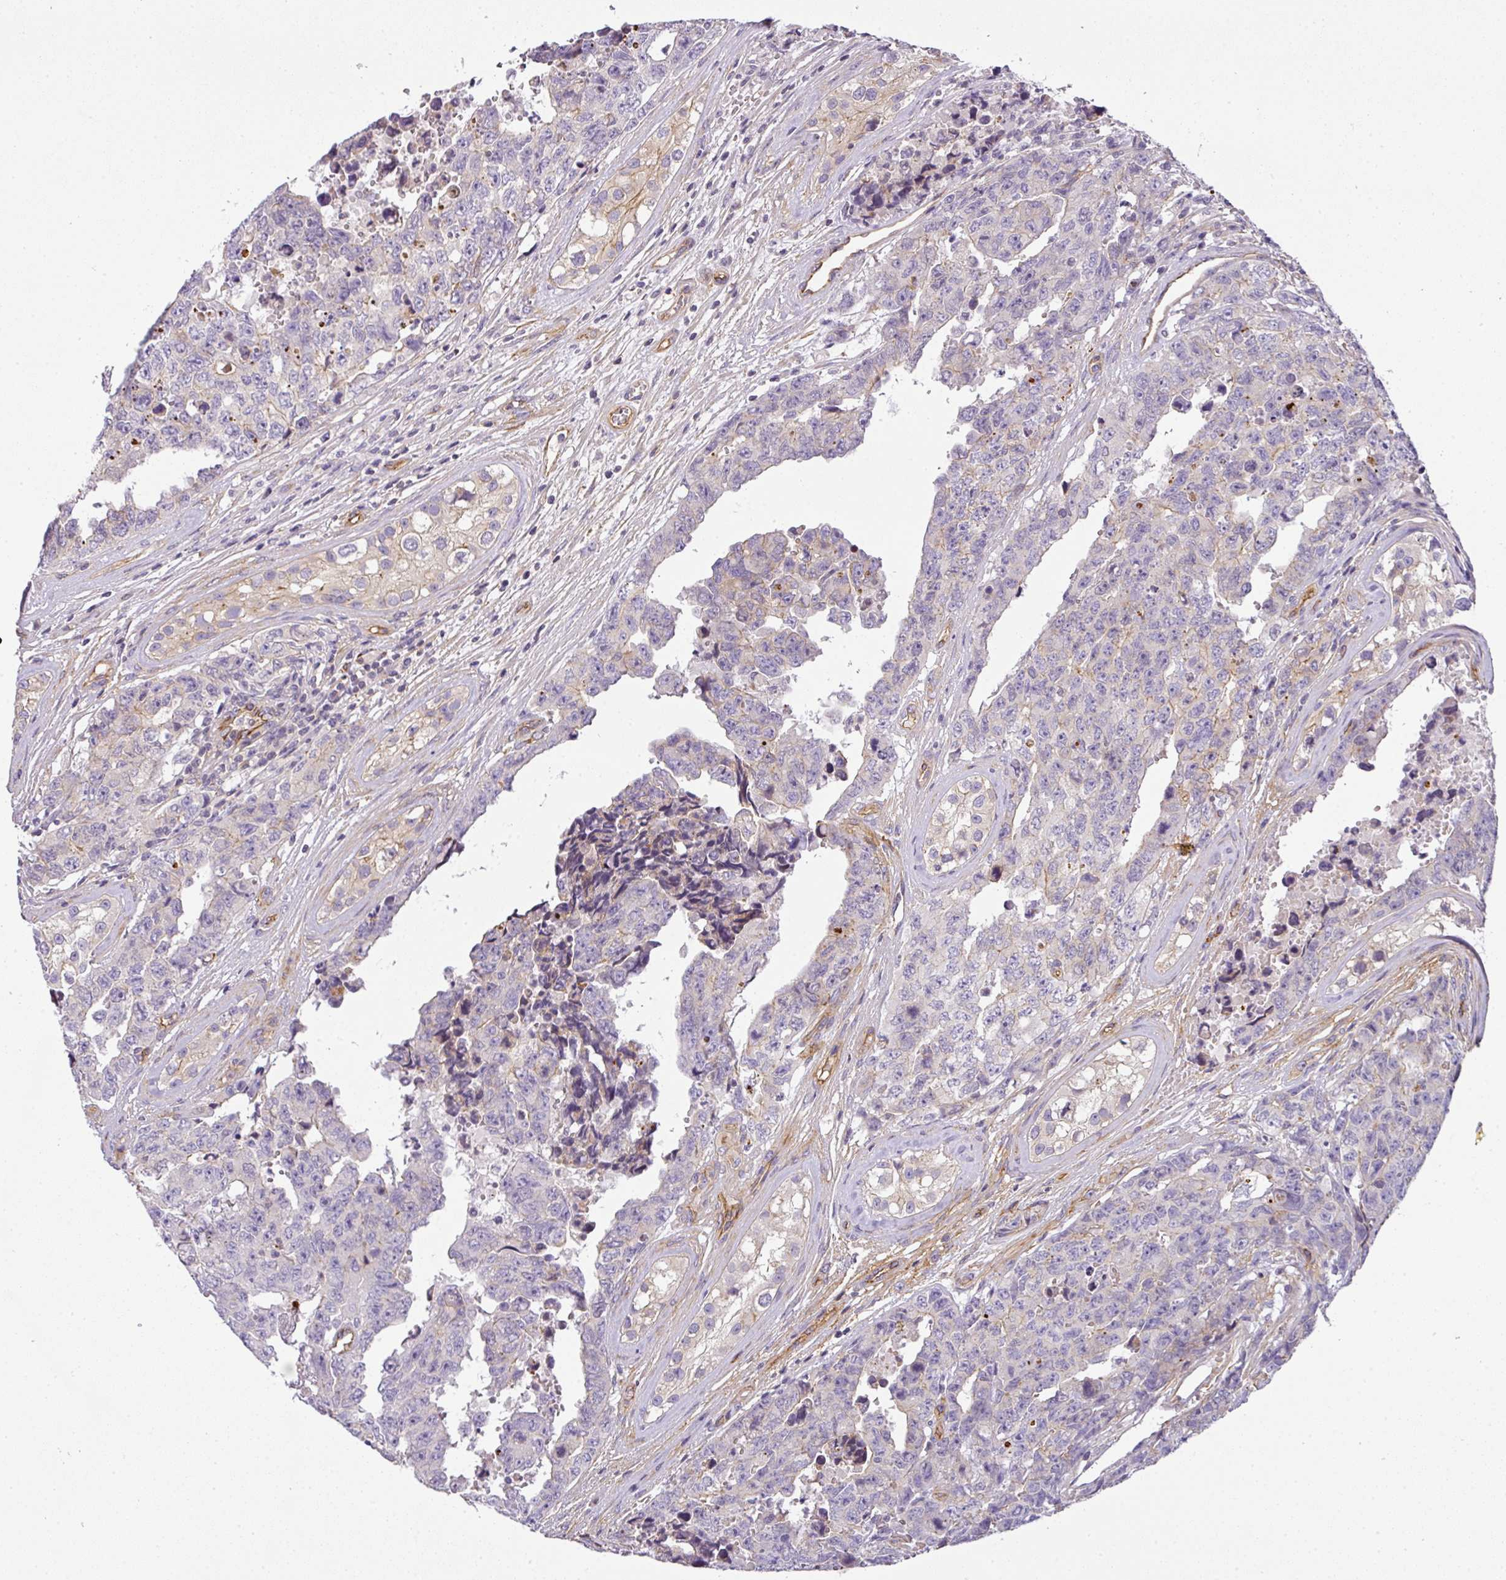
{"staining": {"intensity": "negative", "quantity": "none", "location": "none"}, "tissue": "testis cancer", "cell_type": "Tumor cells", "image_type": "cancer", "snomed": [{"axis": "morphology", "description": "Normal tissue, NOS"}, {"axis": "morphology", "description": "Carcinoma, Embryonal, NOS"}, {"axis": "topography", "description": "Testis"}, {"axis": "topography", "description": "Epididymis"}], "caption": "This is an IHC photomicrograph of human testis embryonal carcinoma. There is no positivity in tumor cells.", "gene": "OR11H4", "patient": {"sex": "male", "age": 25}}